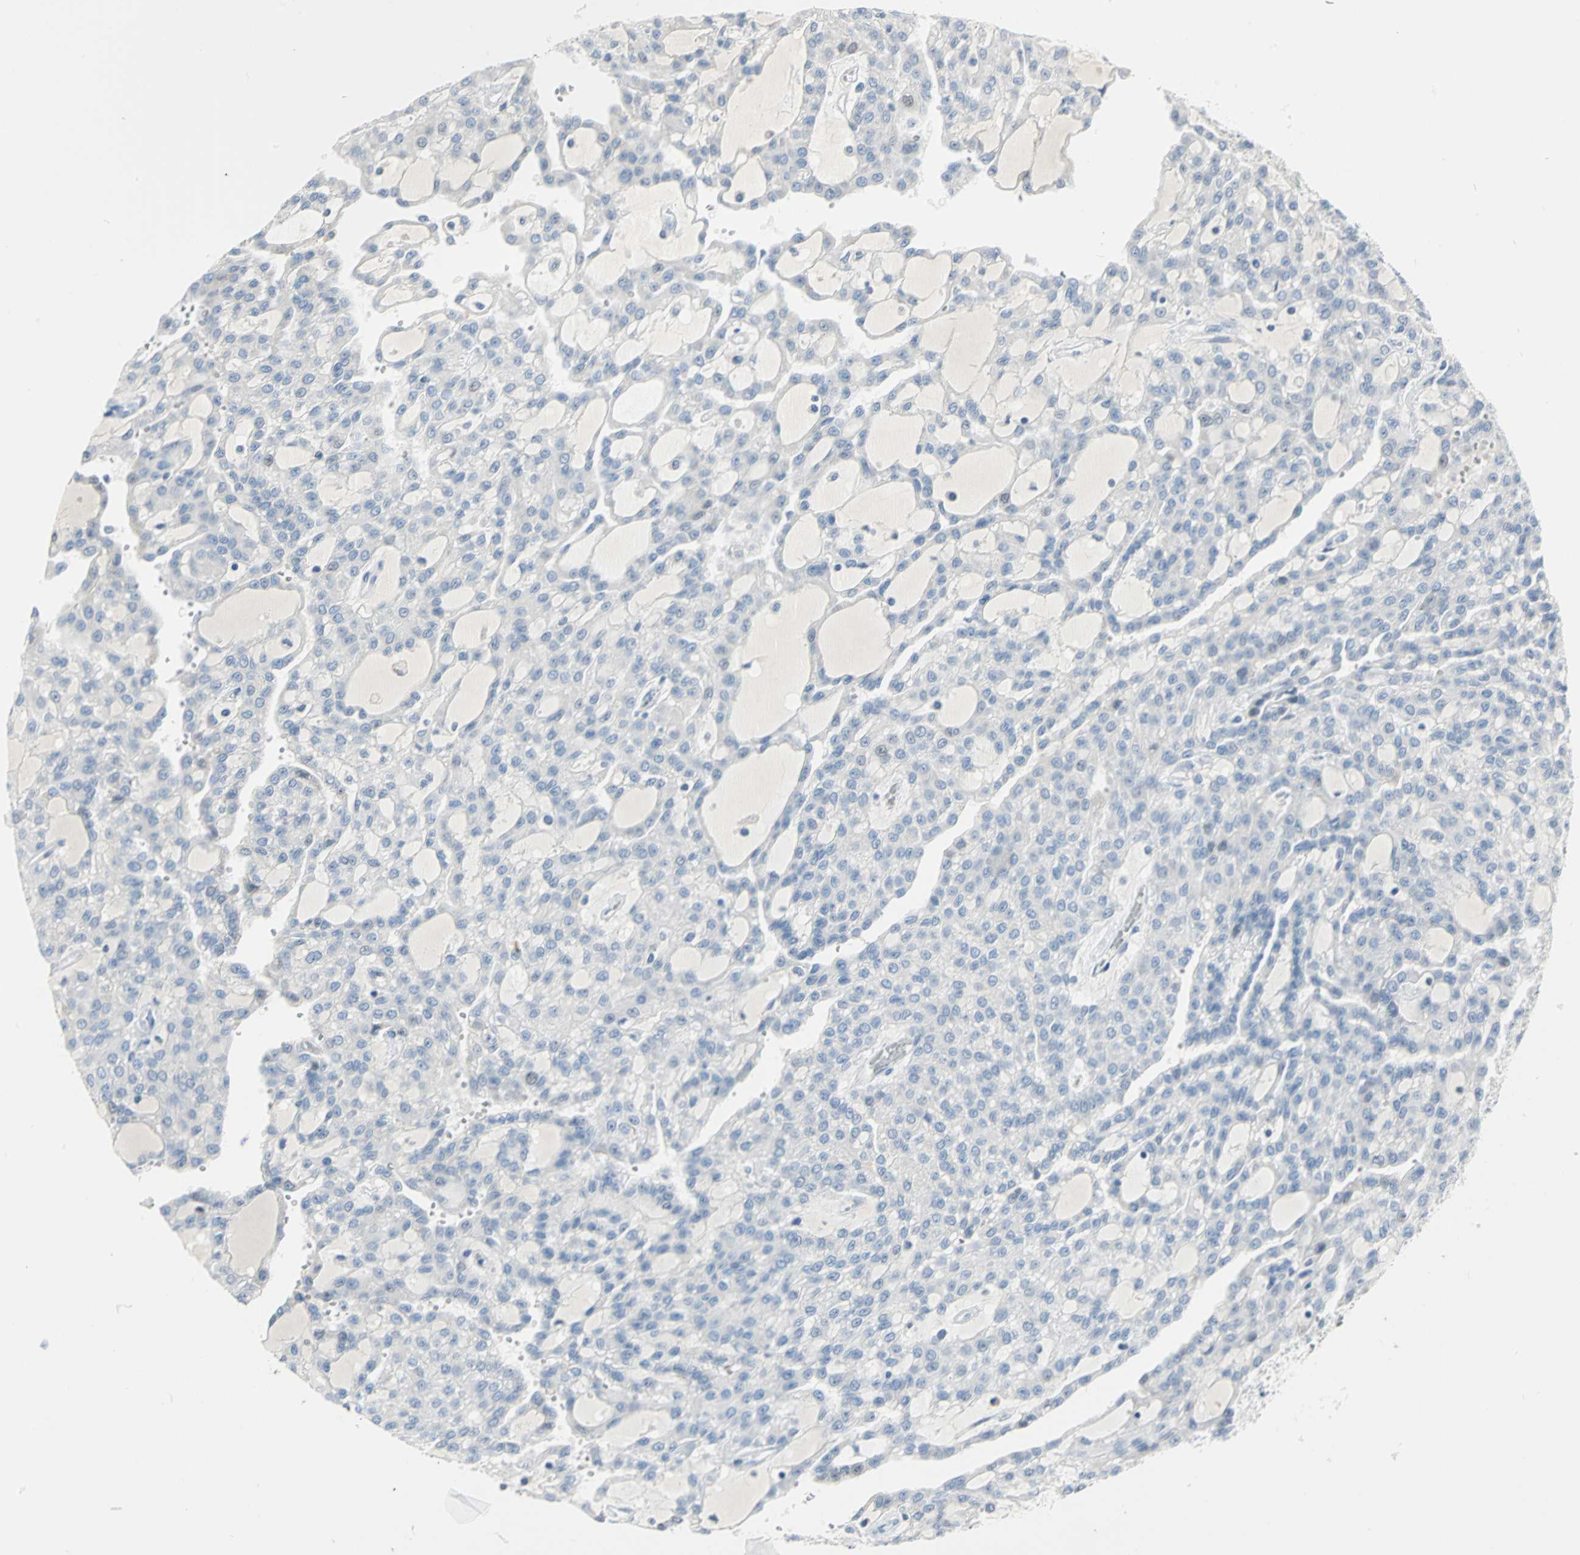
{"staining": {"intensity": "negative", "quantity": "none", "location": "none"}, "tissue": "renal cancer", "cell_type": "Tumor cells", "image_type": "cancer", "snomed": [{"axis": "morphology", "description": "Adenocarcinoma, NOS"}, {"axis": "topography", "description": "Kidney"}], "caption": "There is no significant staining in tumor cells of renal cancer (adenocarcinoma).", "gene": "MCM4", "patient": {"sex": "male", "age": 63}}